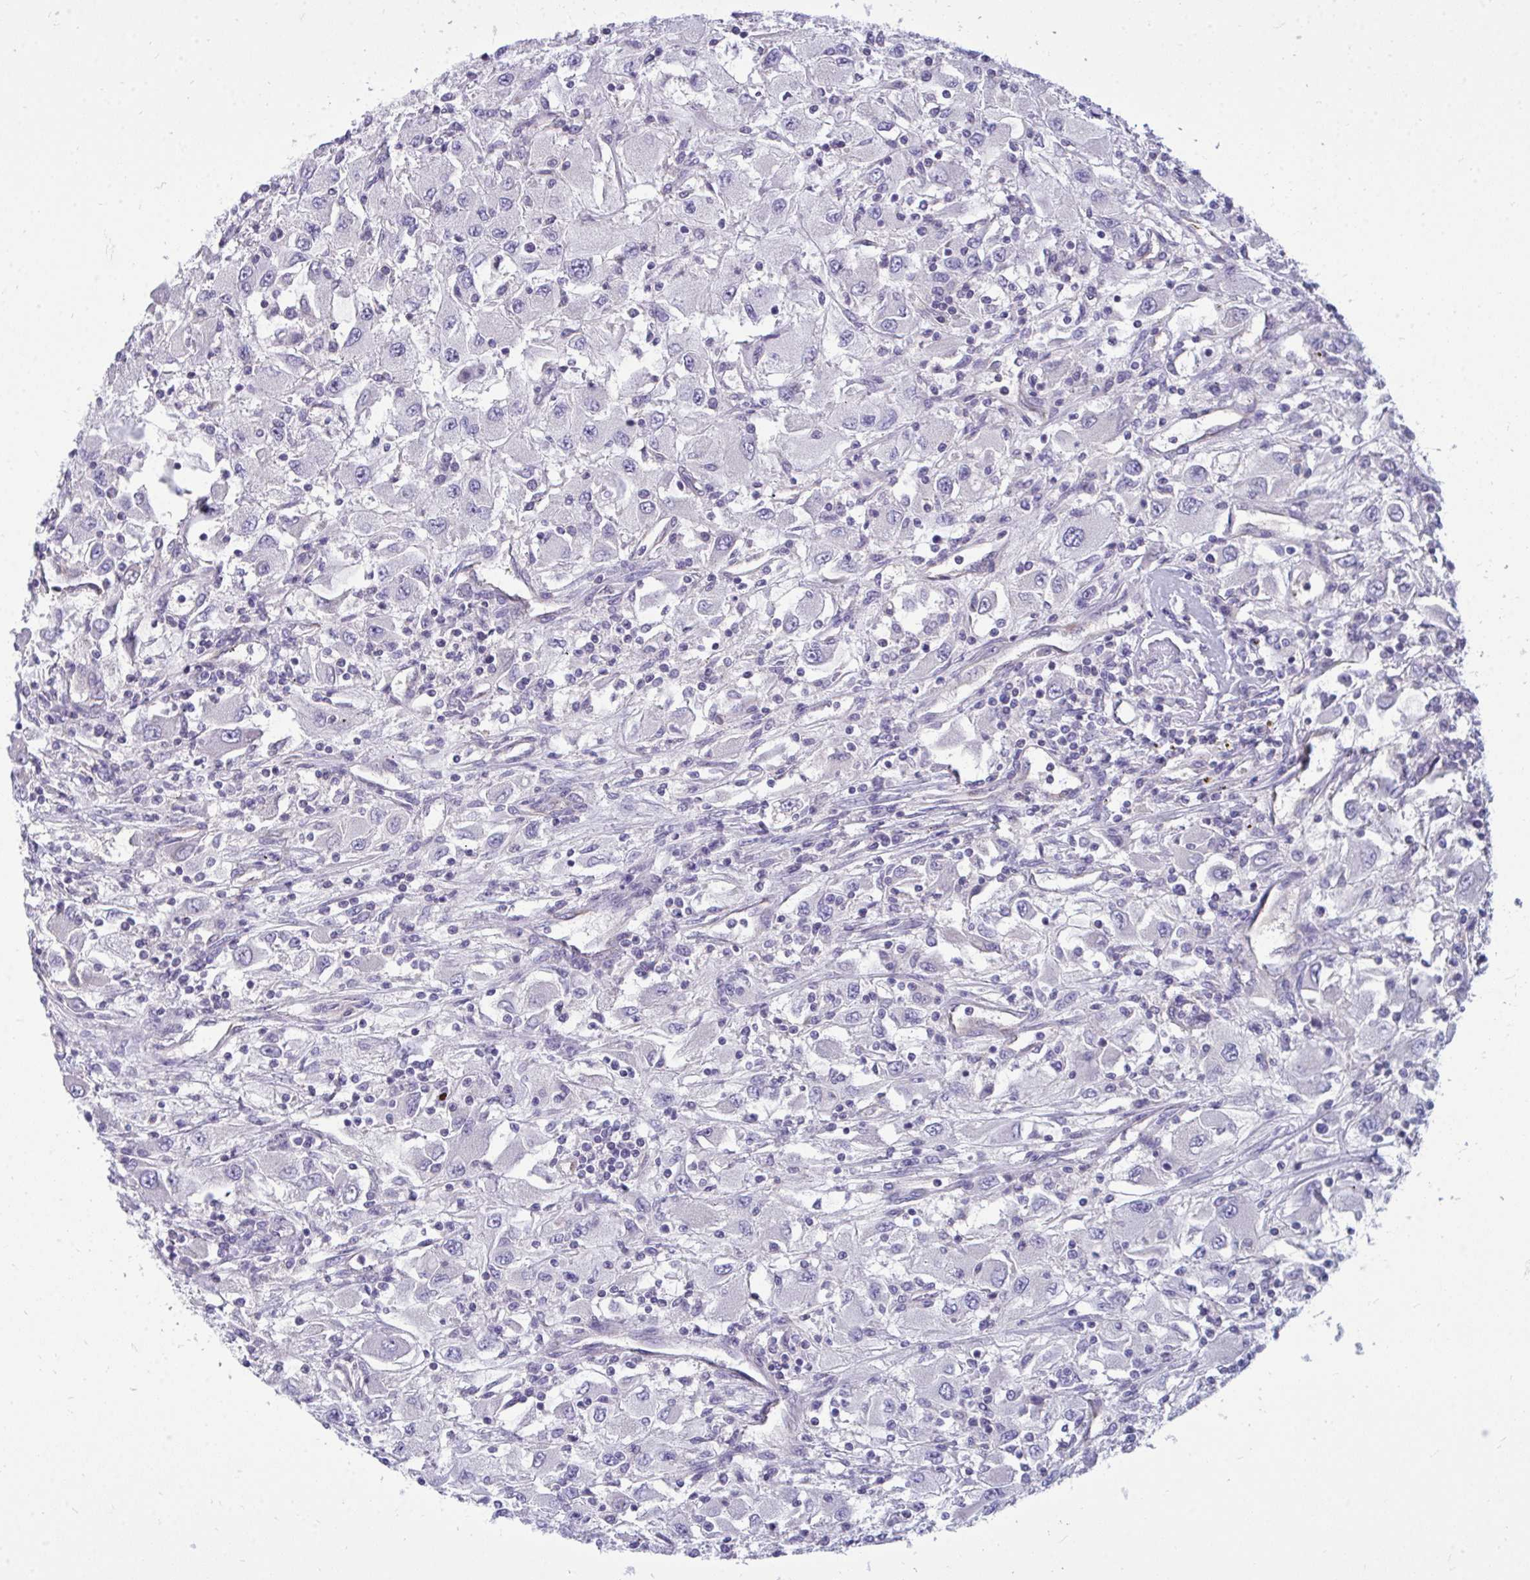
{"staining": {"intensity": "negative", "quantity": "none", "location": "none"}, "tissue": "renal cancer", "cell_type": "Tumor cells", "image_type": "cancer", "snomed": [{"axis": "morphology", "description": "Adenocarcinoma, NOS"}, {"axis": "topography", "description": "Kidney"}], "caption": "This is an IHC histopathology image of human renal cancer (adenocarcinoma). There is no staining in tumor cells.", "gene": "FABP3", "patient": {"sex": "female", "age": 67}}